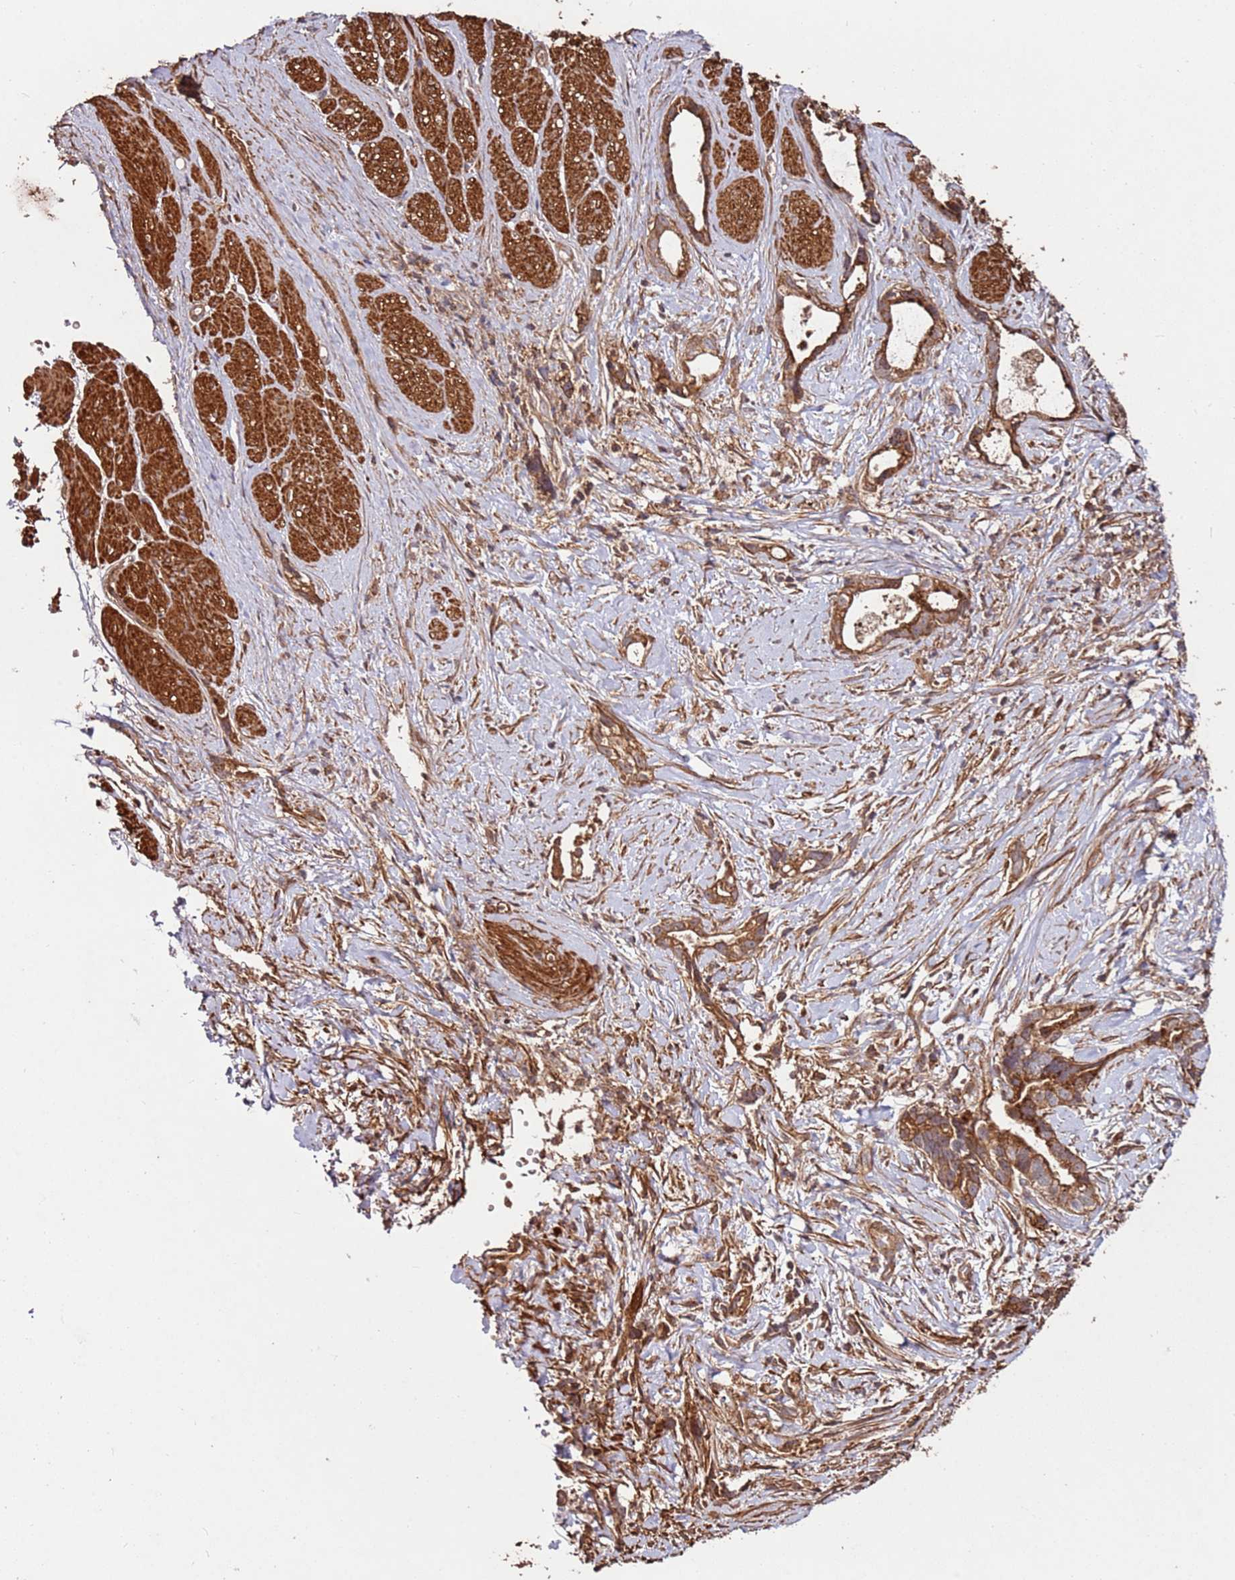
{"staining": {"intensity": "strong", "quantity": ">75%", "location": "cytoplasmic/membranous"}, "tissue": "stomach cancer", "cell_type": "Tumor cells", "image_type": "cancer", "snomed": [{"axis": "morphology", "description": "Adenocarcinoma, NOS"}, {"axis": "topography", "description": "Stomach"}], "caption": "Immunohistochemistry histopathology image of neoplastic tissue: human stomach cancer (adenocarcinoma) stained using immunohistochemistry demonstrates high levels of strong protein expression localized specifically in the cytoplasmic/membranous of tumor cells, appearing as a cytoplasmic/membranous brown color.", "gene": "FAM186A", "patient": {"sex": "male", "age": 55}}